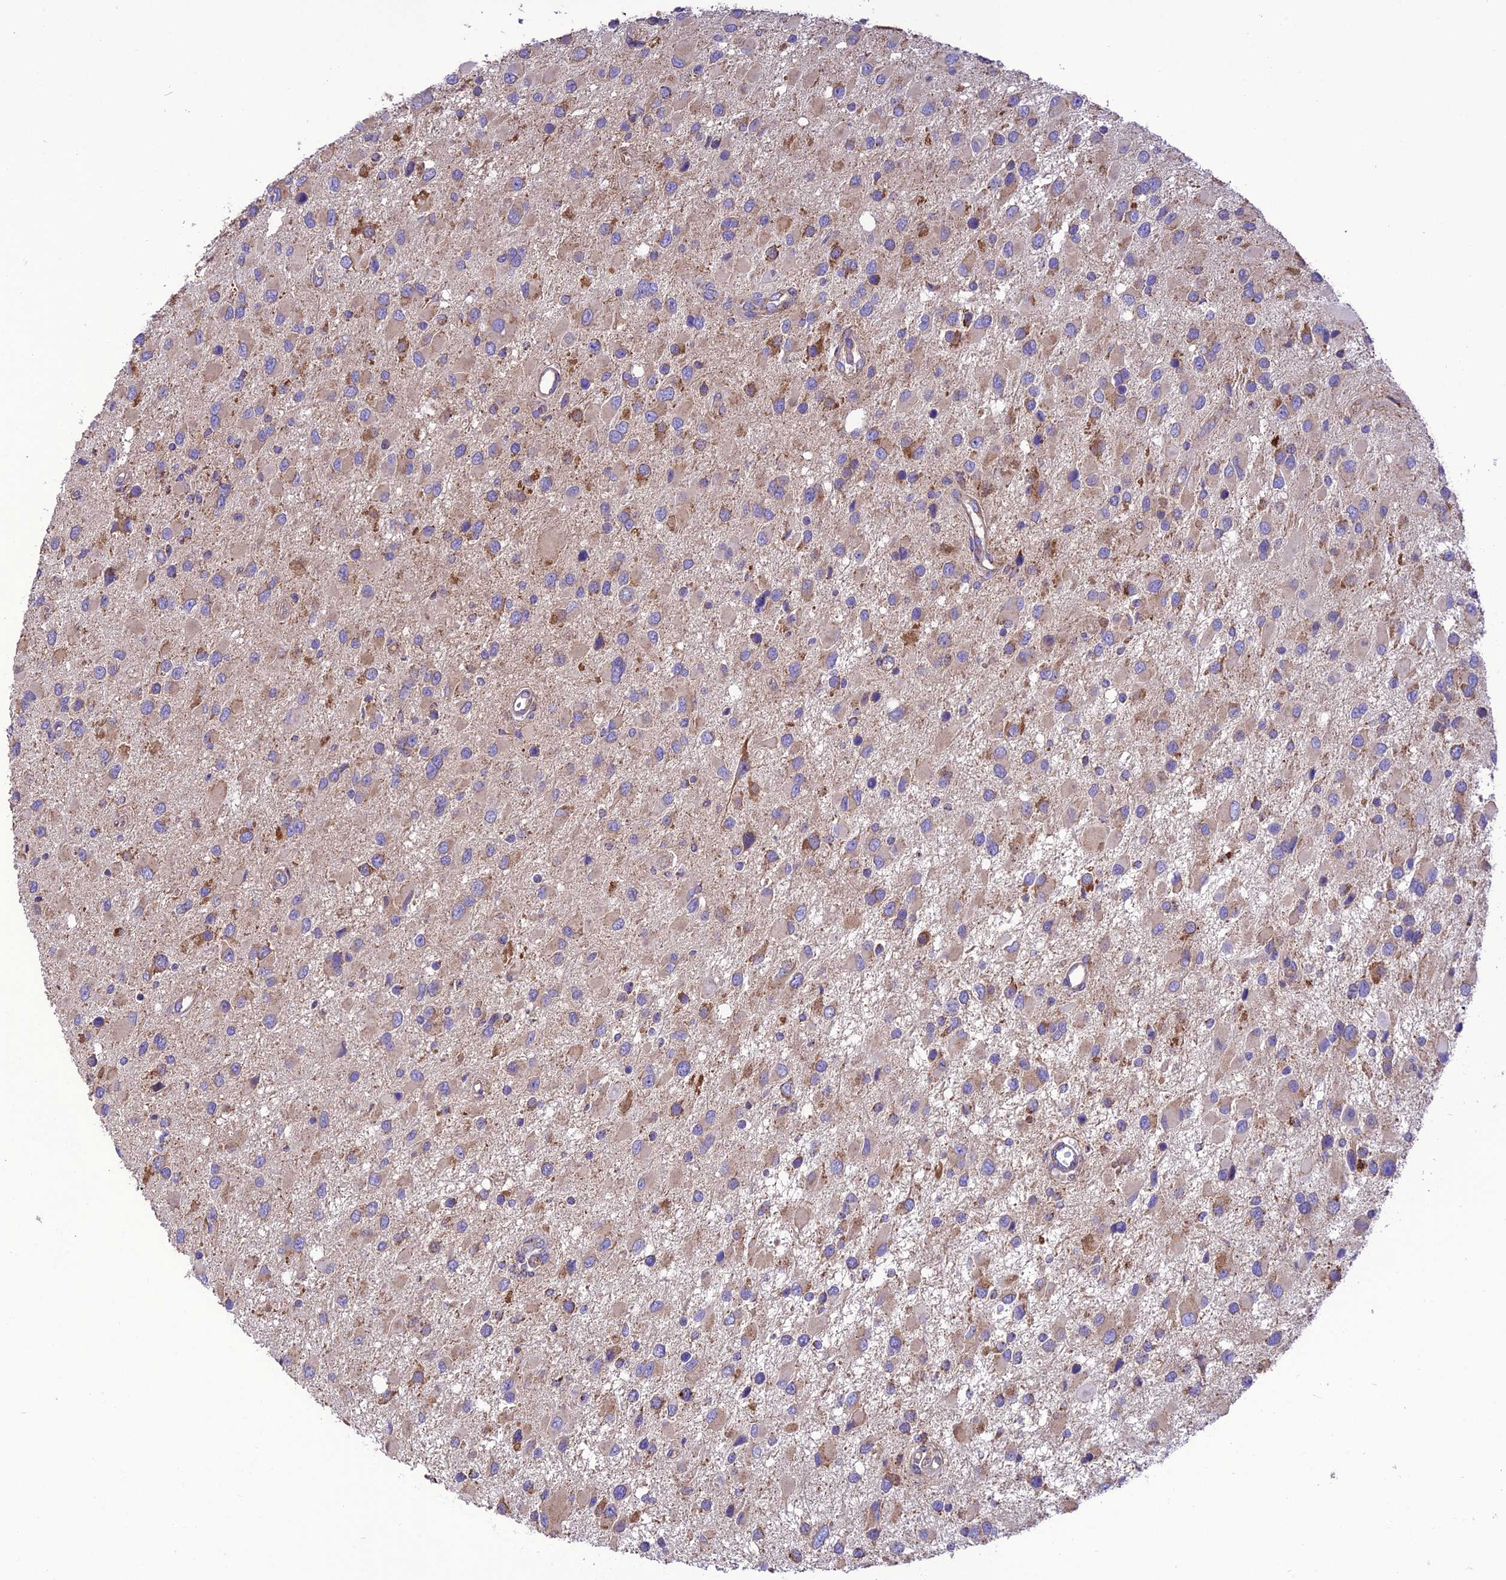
{"staining": {"intensity": "moderate", "quantity": "25%-75%", "location": "cytoplasmic/membranous"}, "tissue": "glioma", "cell_type": "Tumor cells", "image_type": "cancer", "snomed": [{"axis": "morphology", "description": "Glioma, malignant, High grade"}, {"axis": "topography", "description": "Brain"}], "caption": "Human glioma stained with a brown dye demonstrates moderate cytoplasmic/membranous positive staining in approximately 25%-75% of tumor cells.", "gene": "MAP3K12", "patient": {"sex": "male", "age": 53}}